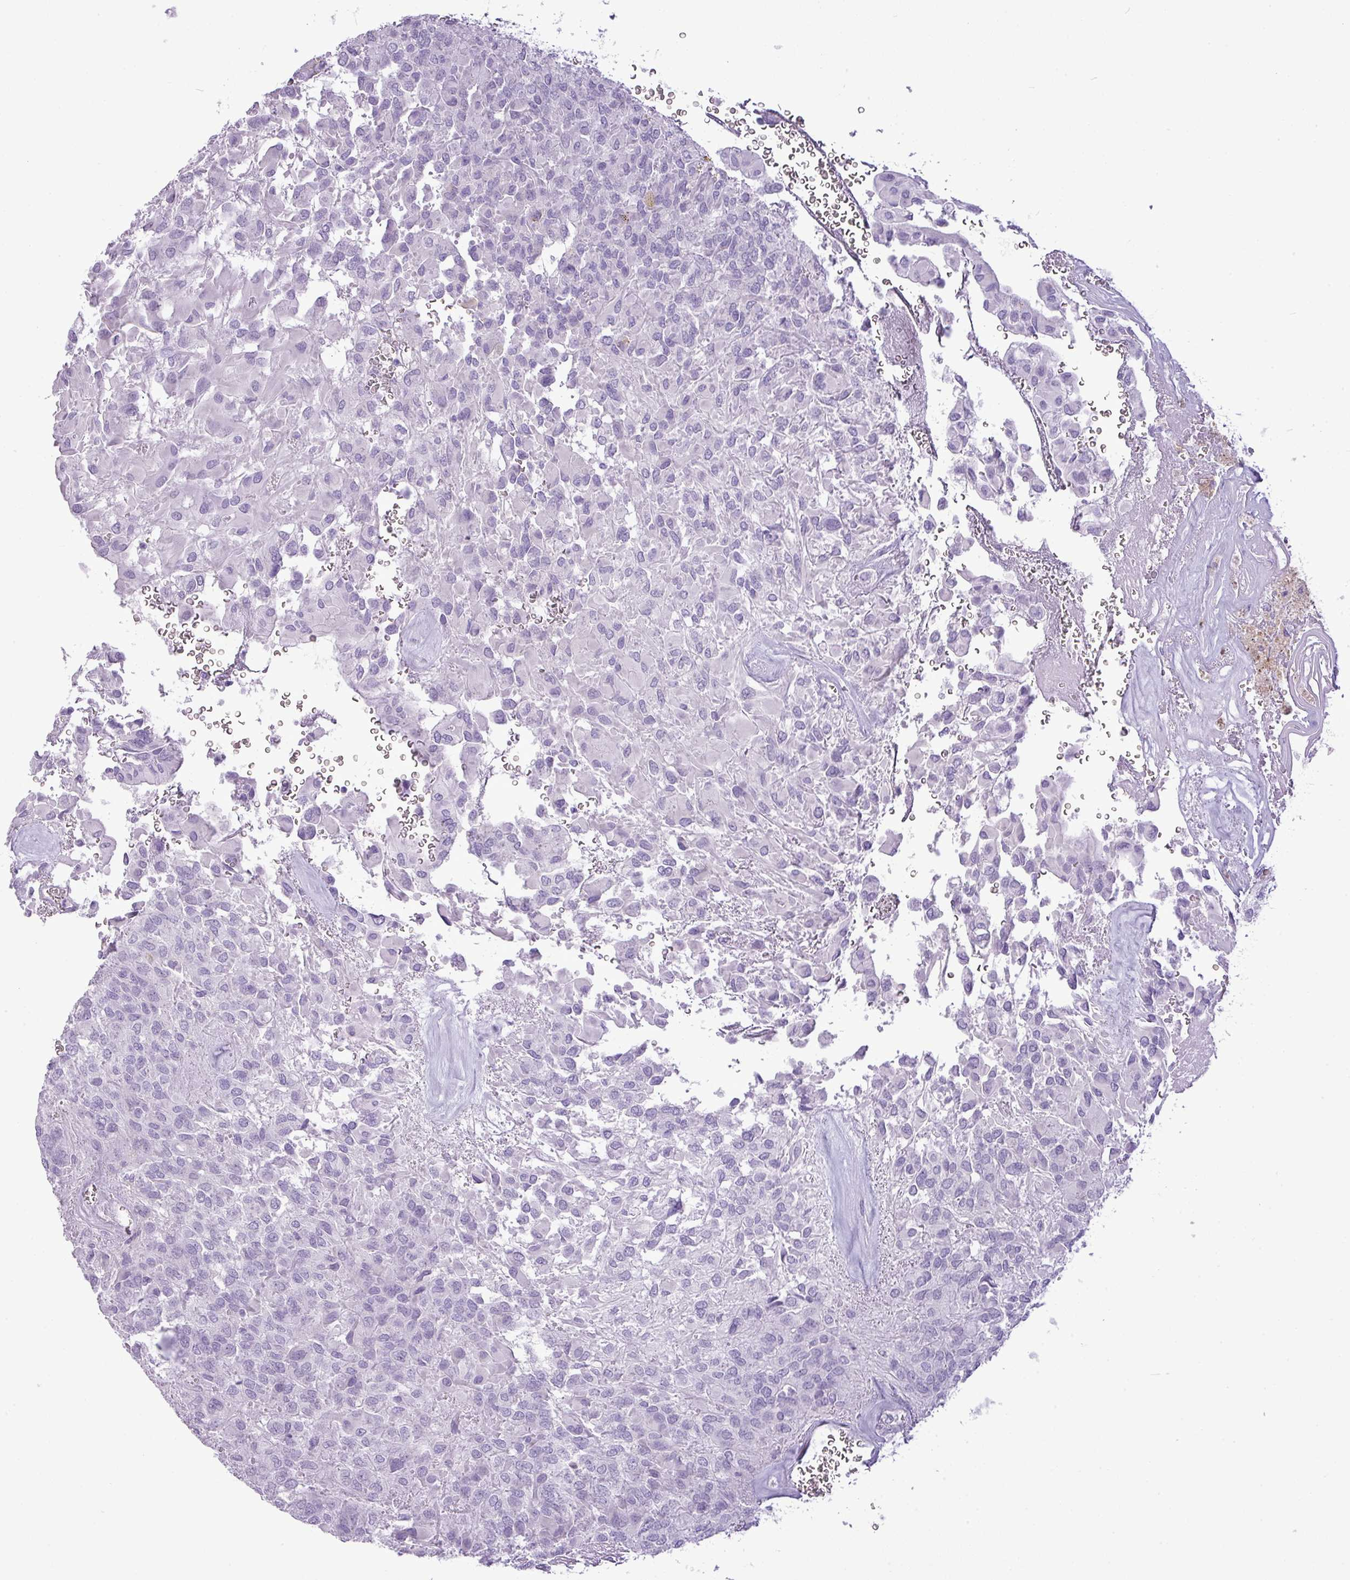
{"staining": {"intensity": "negative", "quantity": "none", "location": "none"}, "tissue": "glioma", "cell_type": "Tumor cells", "image_type": "cancer", "snomed": [{"axis": "morphology", "description": "Glioma, malignant, Low grade"}, {"axis": "topography", "description": "Brain"}], "caption": "Immunohistochemistry (IHC) photomicrograph of human malignant low-grade glioma stained for a protein (brown), which exhibits no staining in tumor cells. The staining was performed using DAB to visualize the protein expression in brown, while the nuclei were stained in blue with hematoxylin (Magnification: 20x).", "gene": "RBMXL2", "patient": {"sex": "male", "age": 56}}